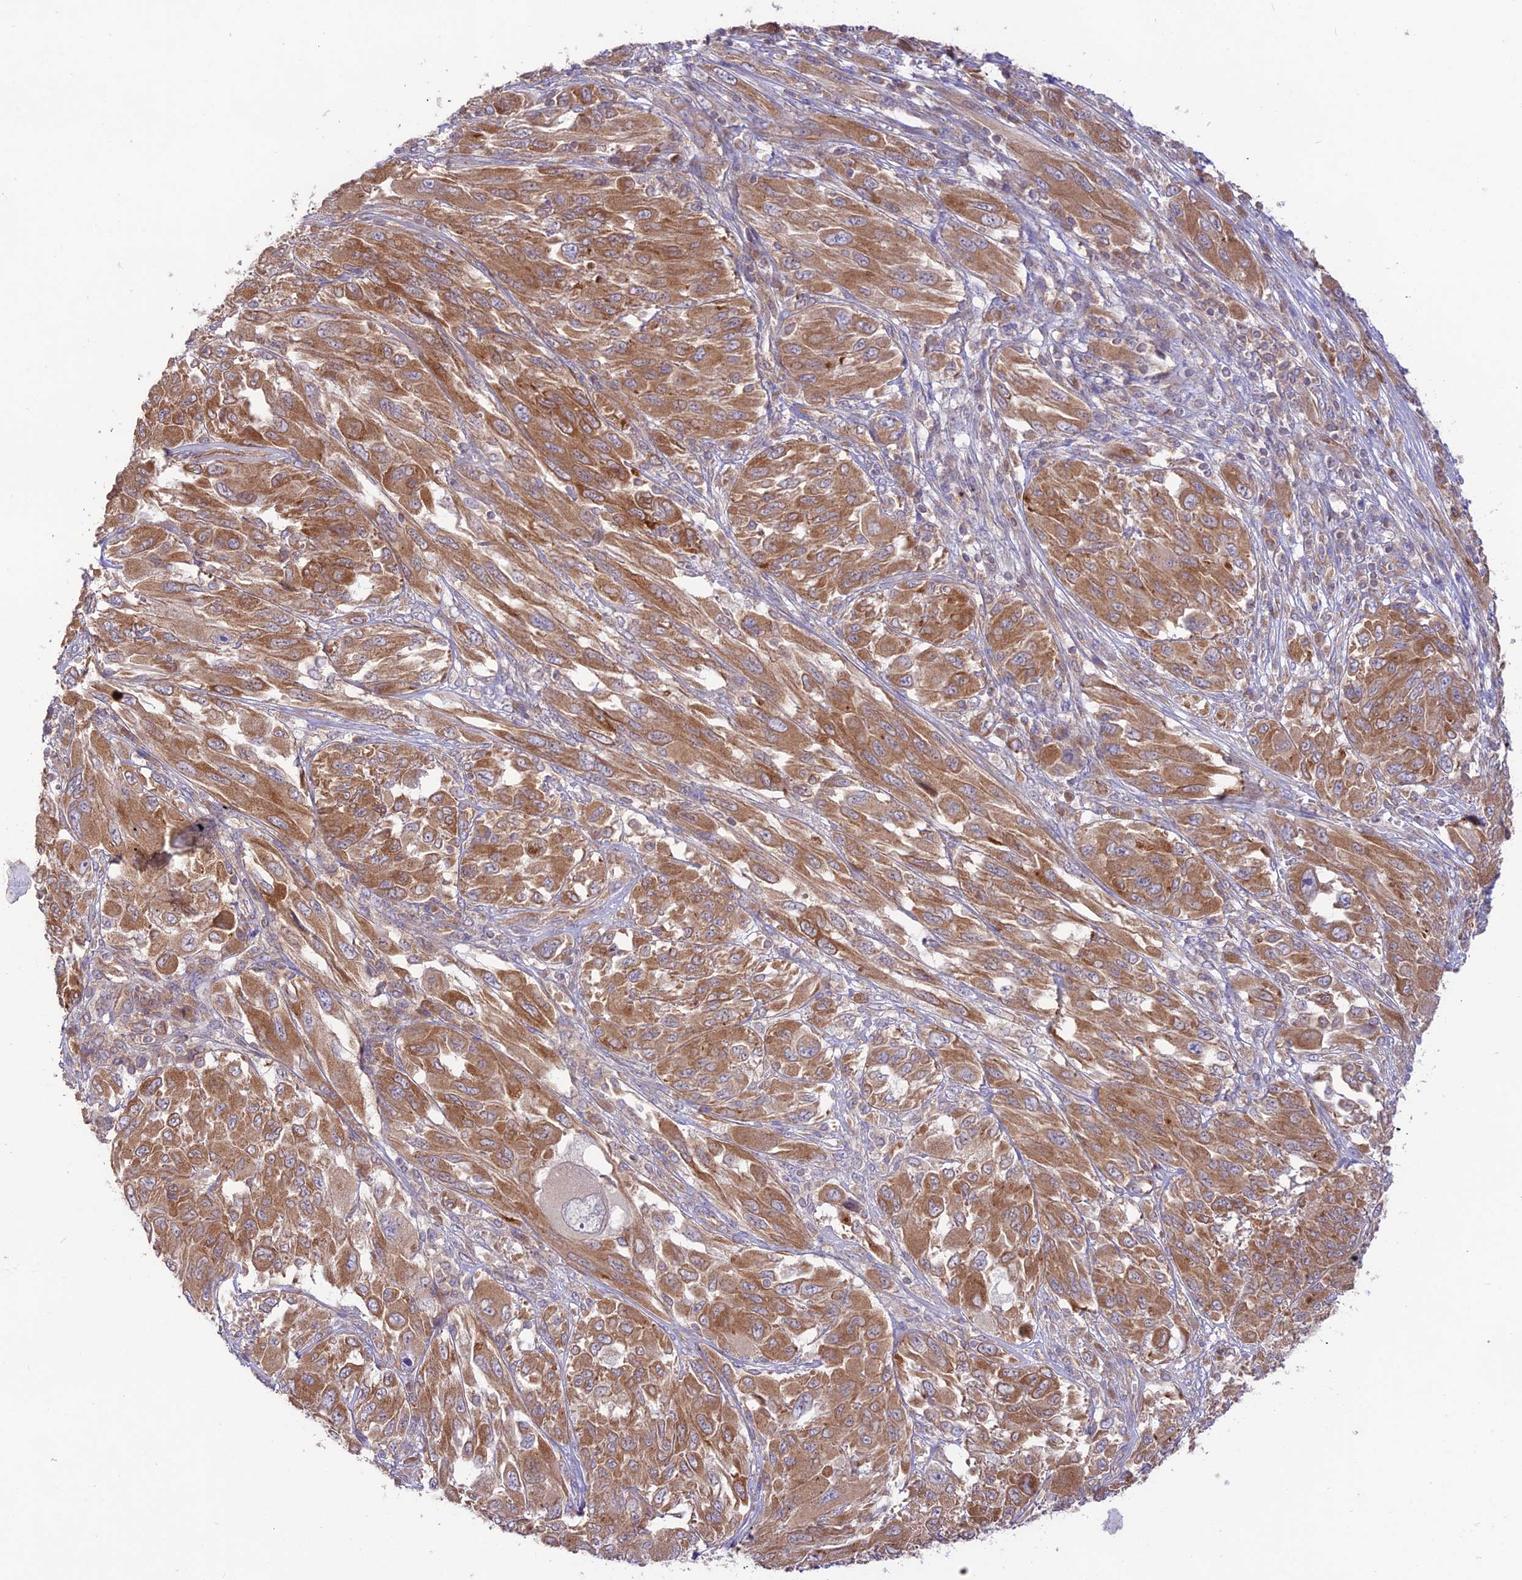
{"staining": {"intensity": "moderate", "quantity": ">75%", "location": "cytoplasmic/membranous"}, "tissue": "melanoma", "cell_type": "Tumor cells", "image_type": "cancer", "snomed": [{"axis": "morphology", "description": "Malignant melanoma, NOS"}, {"axis": "topography", "description": "Skin"}], "caption": "Protein analysis of melanoma tissue exhibits moderate cytoplasmic/membranous staining in approximately >75% of tumor cells.", "gene": "TMEM259", "patient": {"sex": "female", "age": 91}}